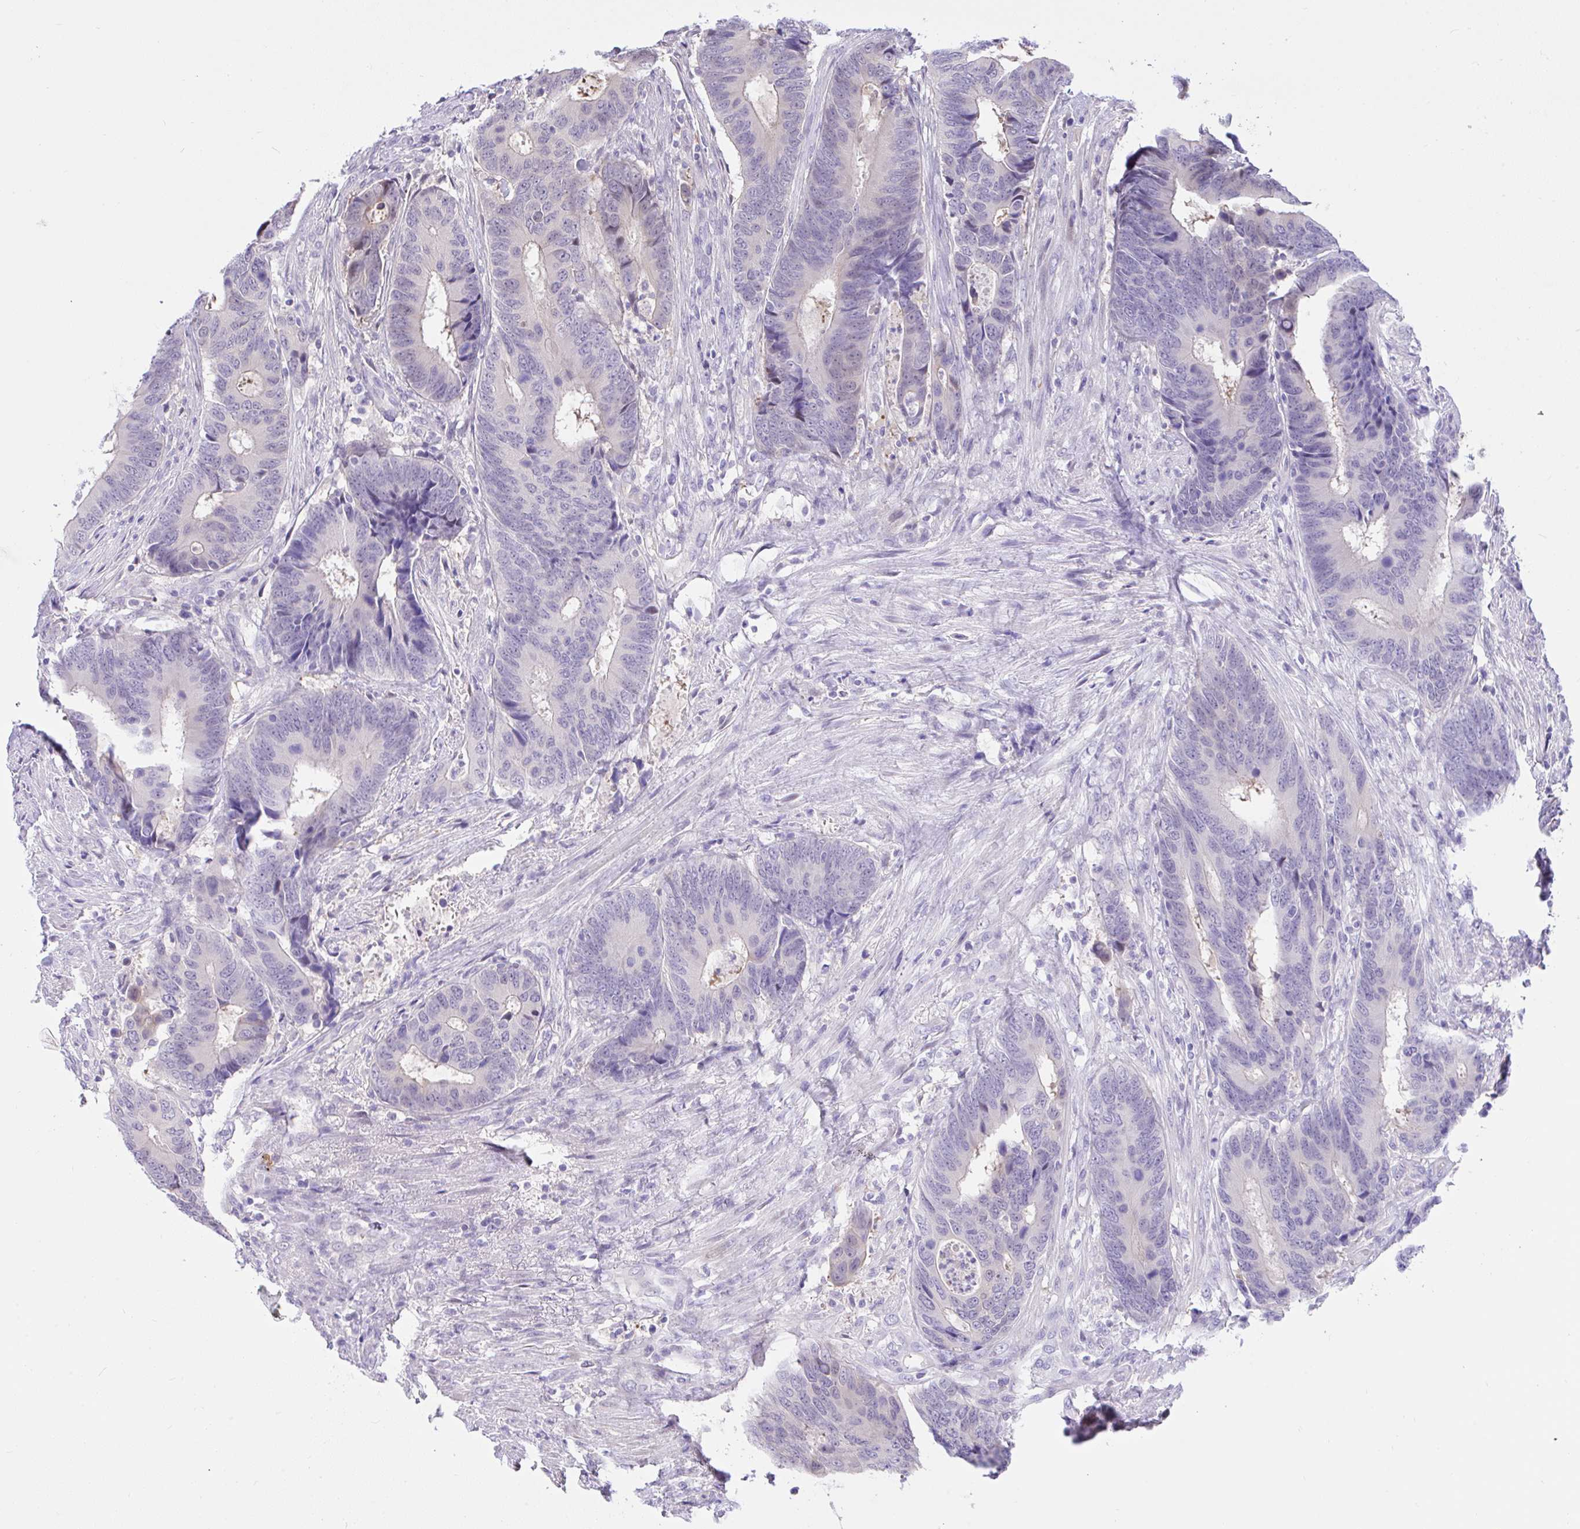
{"staining": {"intensity": "negative", "quantity": "none", "location": "none"}, "tissue": "colorectal cancer", "cell_type": "Tumor cells", "image_type": "cancer", "snomed": [{"axis": "morphology", "description": "Adenocarcinoma, NOS"}, {"axis": "topography", "description": "Colon"}], "caption": "Histopathology image shows no significant protein staining in tumor cells of colorectal cancer (adenocarcinoma).", "gene": "ZNF485", "patient": {"sex": "male", "age": 87}}